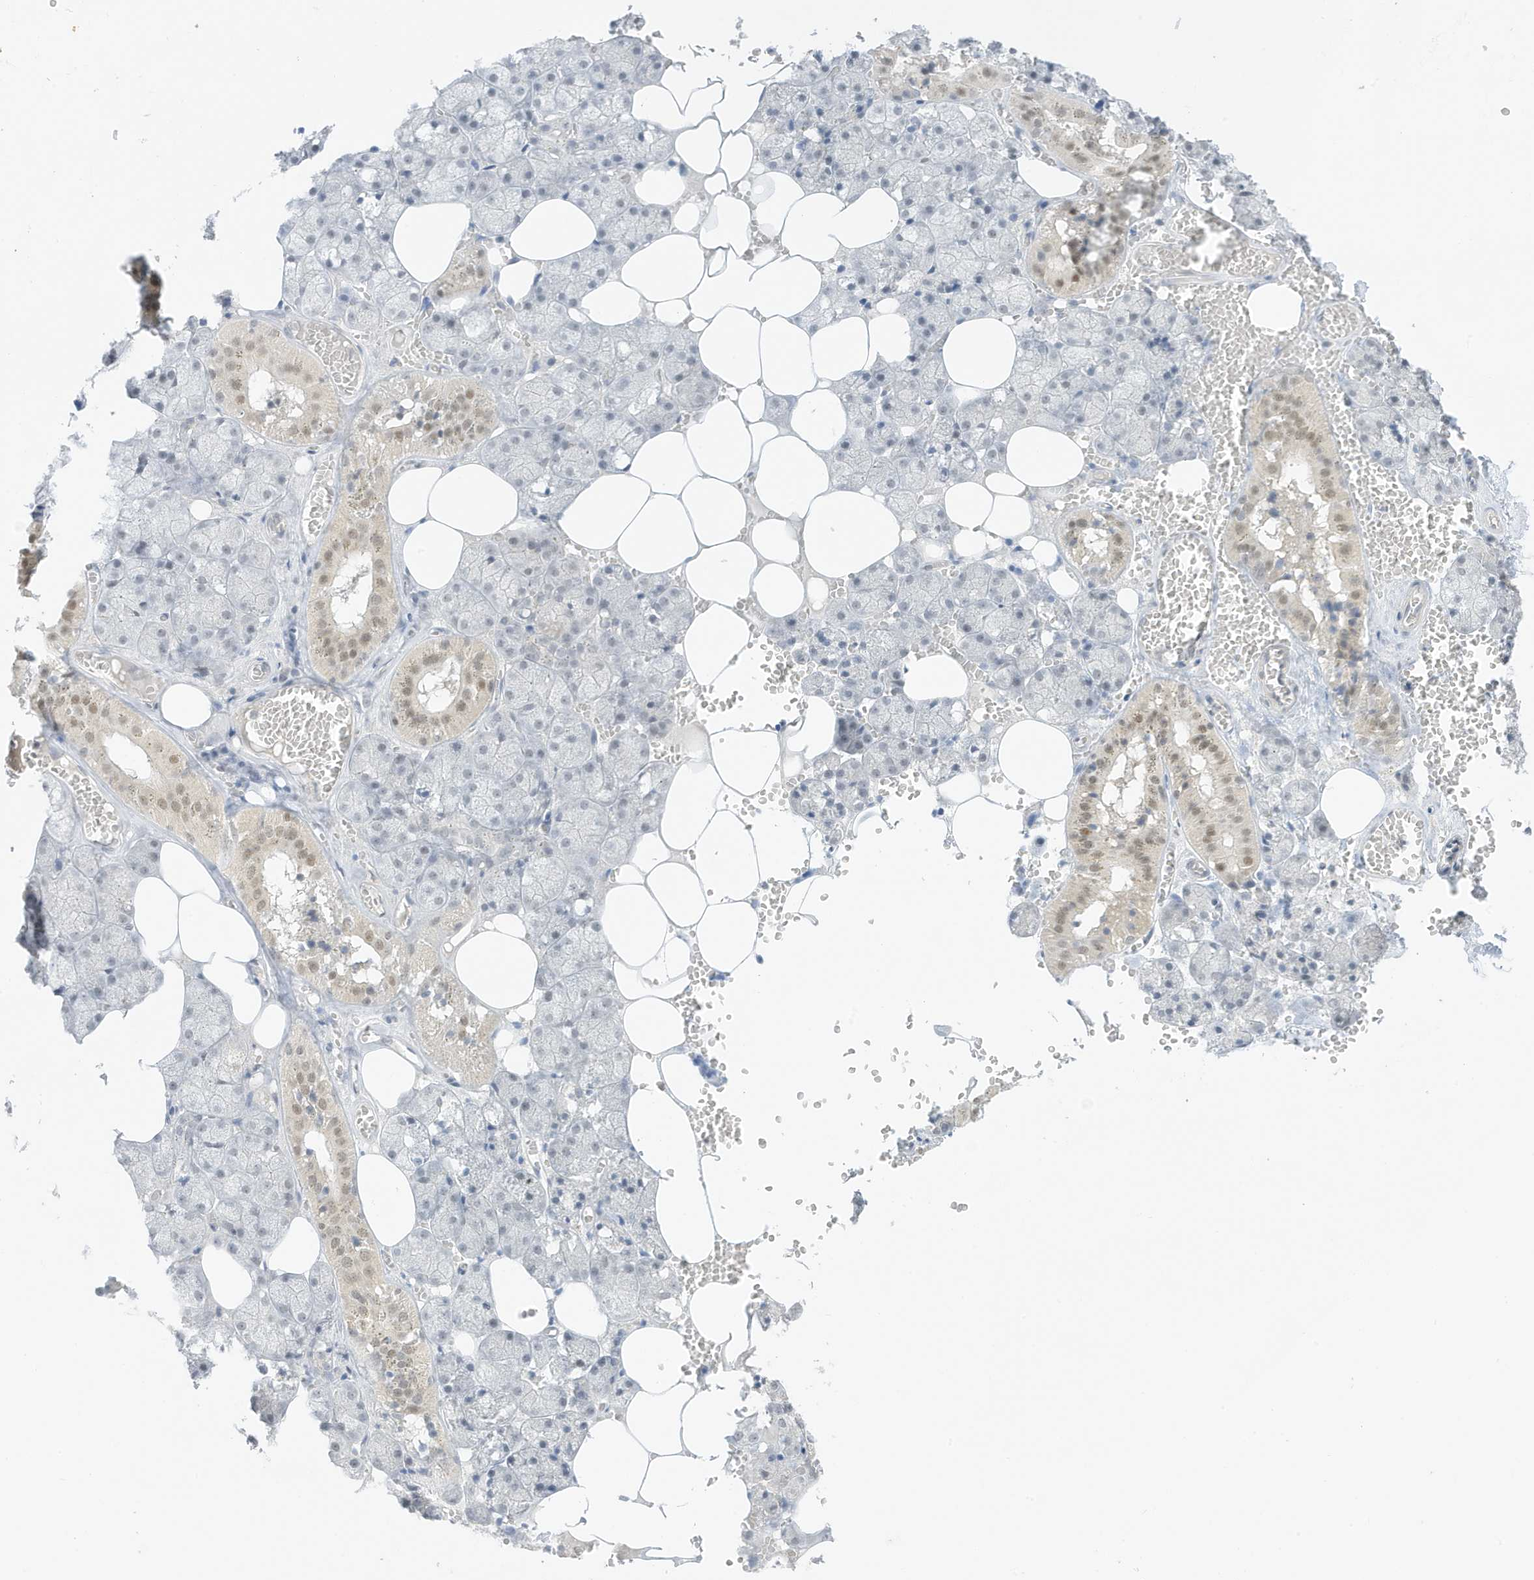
{"staining": {"intensity": "moderate", "quantity": "<25%", "location": "nuclear"}, "tissue": "salivary gland", "cell_type": "Glandular cells", "image_type": "normal", "snomed": [{"axis": "morphology", "description": "Normal tissue, NOS"}, {"axis": "topography", "description": "Salivary gland"}], "caption": "Immunohistochemistry micrograph of unremarkable human salivary gland stained for a protein (brown), which exhibits low levels of moderate nuclear positivity in approximately <25% of glandular cells.", "gene": "MSL3", "patient": {"sex": "male", "age": 62}}